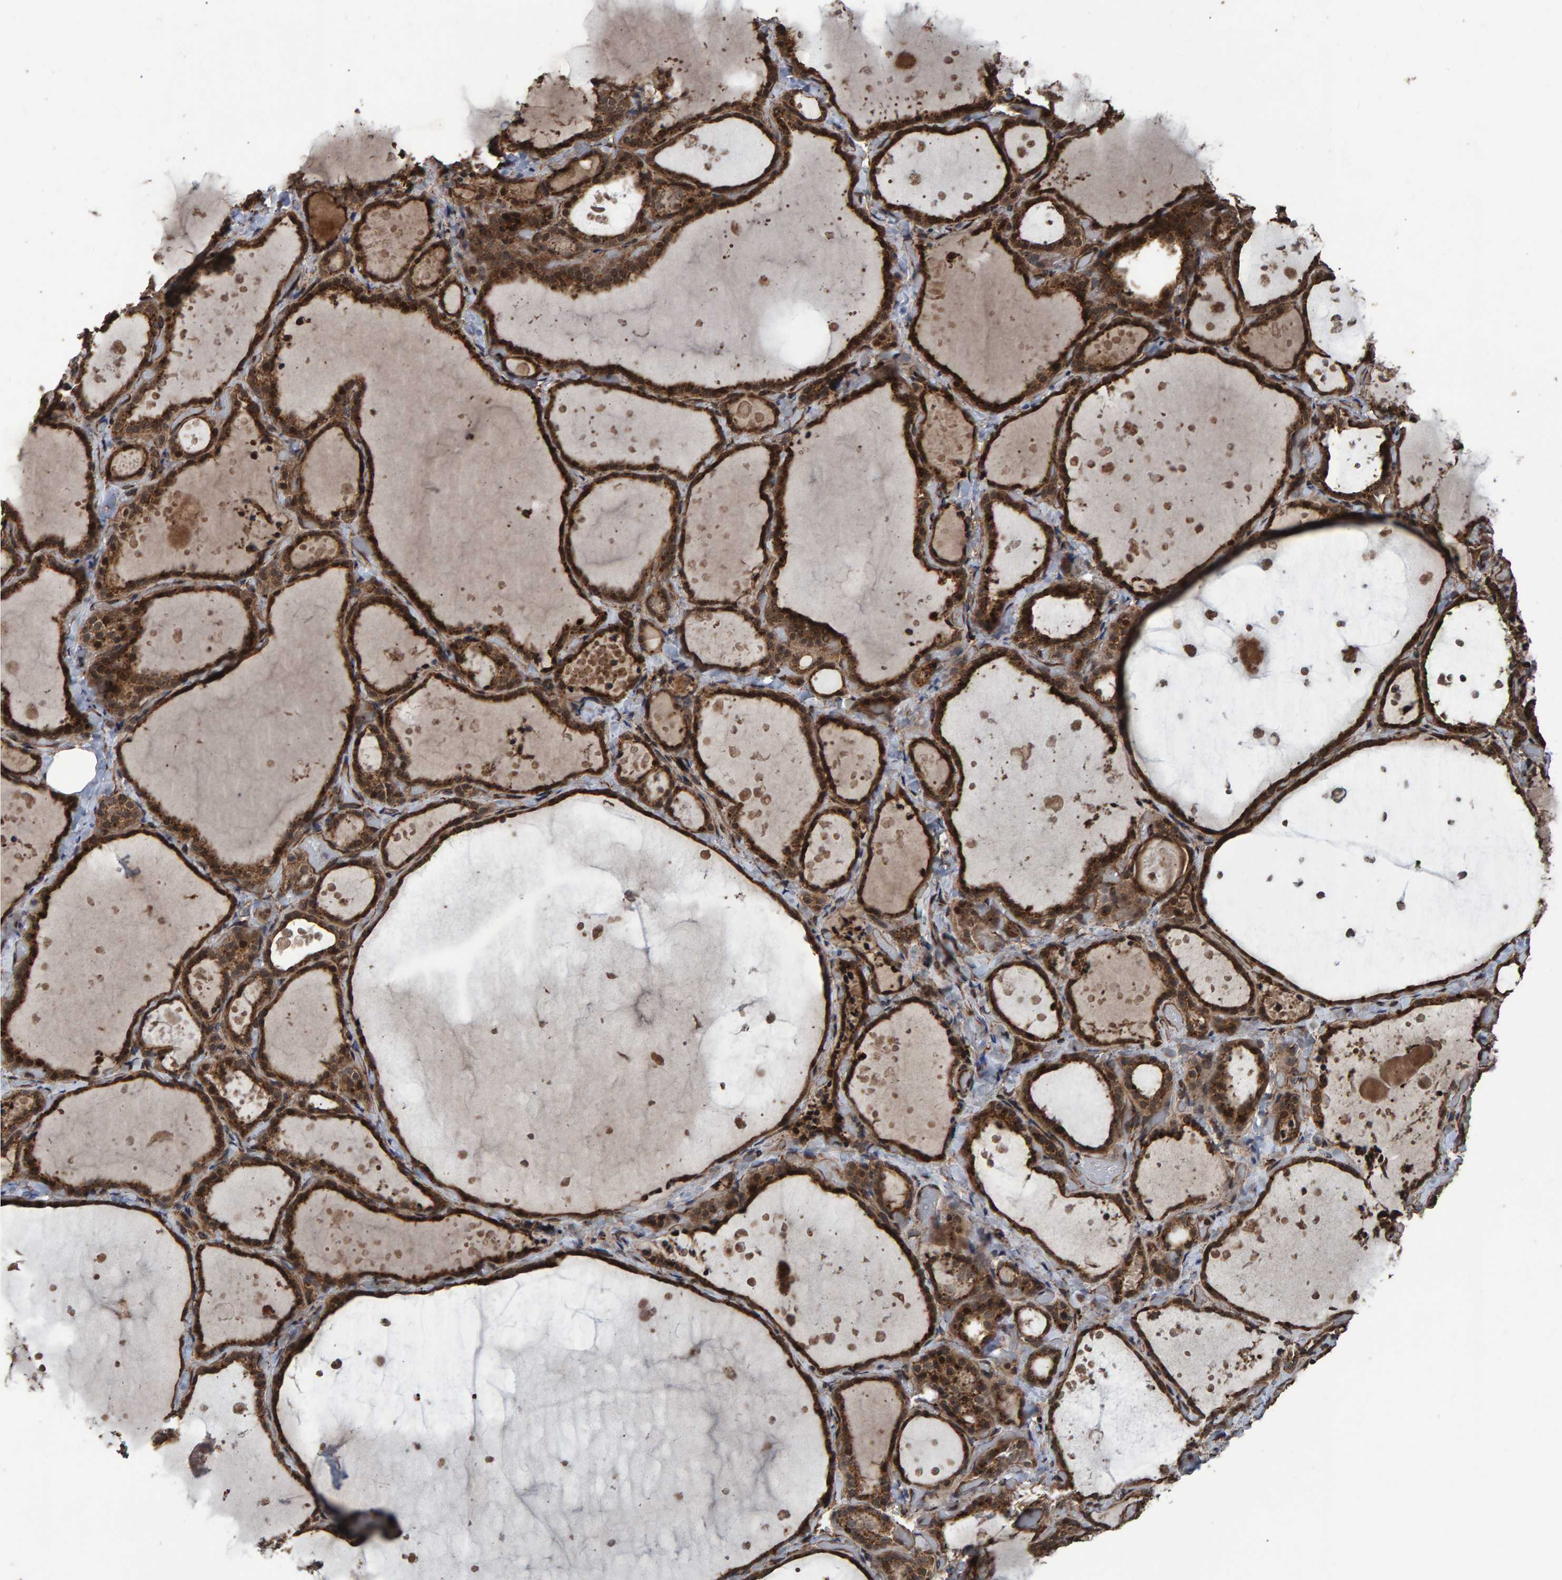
{"staining": {"intensity": "strong", "quantity": ">75%", "location": "cytoplasmic/membranous,nuclear"}, "tissue": "thyroid gland", "cell_type": "Glandular cells", "image_type": "normal", "snomed": [{"axis": "morphology", "description": "Normal tissue, NOS"}, {"axis": "topography", "description": "Thyroid gland"}], "caption": "IHC histopathology image of benign thyroid gland: human thyroid gland stained using immunohistochemistry reveals high levels of strong protein expression localized specifically in the cytoplasmic/membranous,nuclear of glandular cells, appearing as a cytoplasmic/membranous,nuclear brown color.", "gene": "TRIM68", "patient": {"sex": "female", "age": 44}}